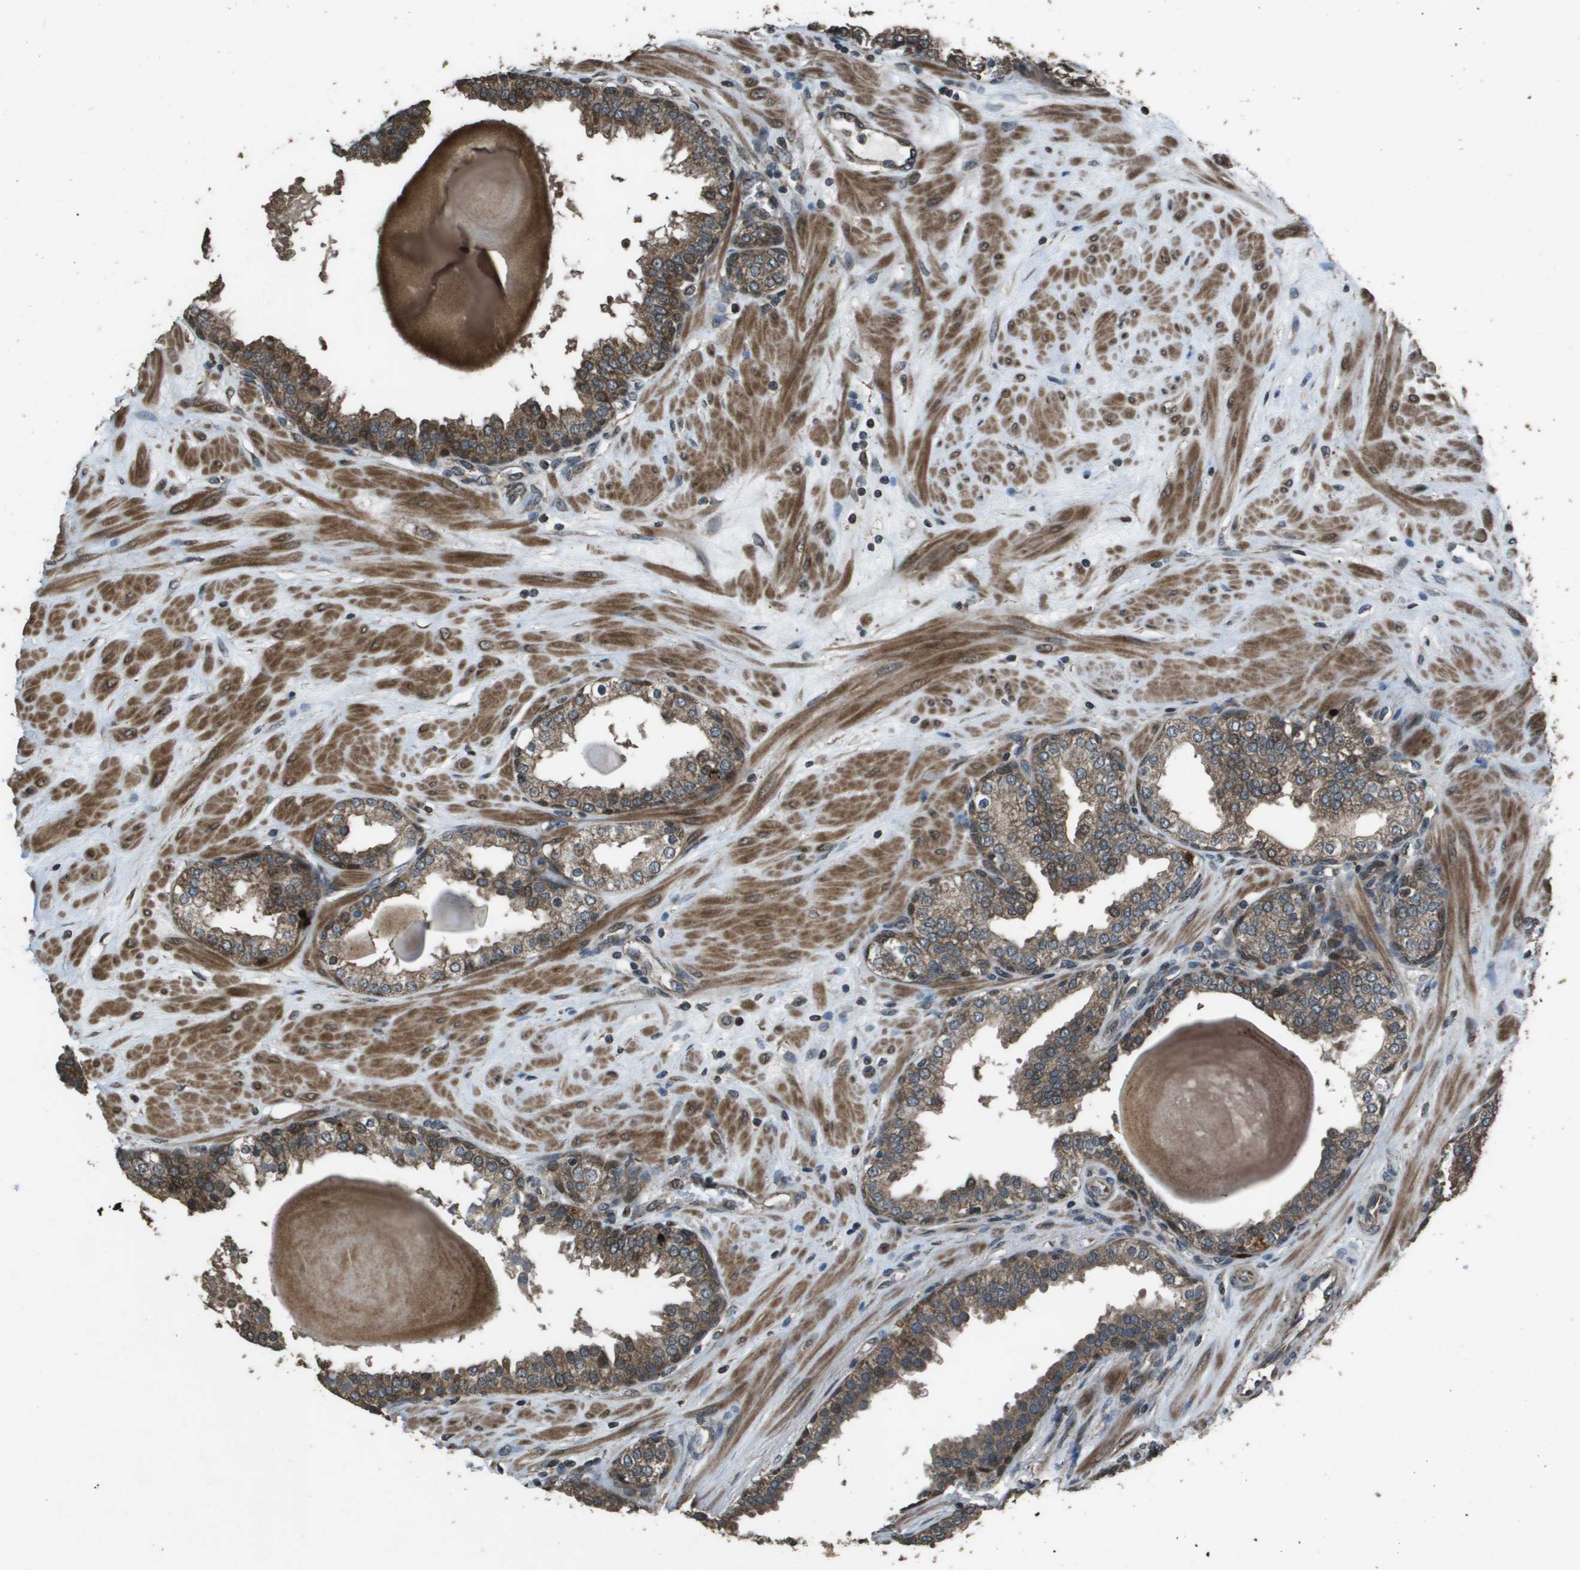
{"staining": {"intensity": "moderate", "quantity": ">75%", "location": "cytoplasmic/membranous,nuclear"}, "tissue": "prostate", "cell_type": "Glandular cells", "image_type": "normal", "snomed": [{"axis": "morphology", "description": "Normal tissue, NOS"}, {"axis": "topography", "description": "Prostate"}], "caption": "Glandular cells display moderate cytoplasmic/membranous,nuclear positivity in approximately >75% of cells in unremarkable prostate.", "gene": "FIG4", "patient": {"sex": "male", "age": 51}}